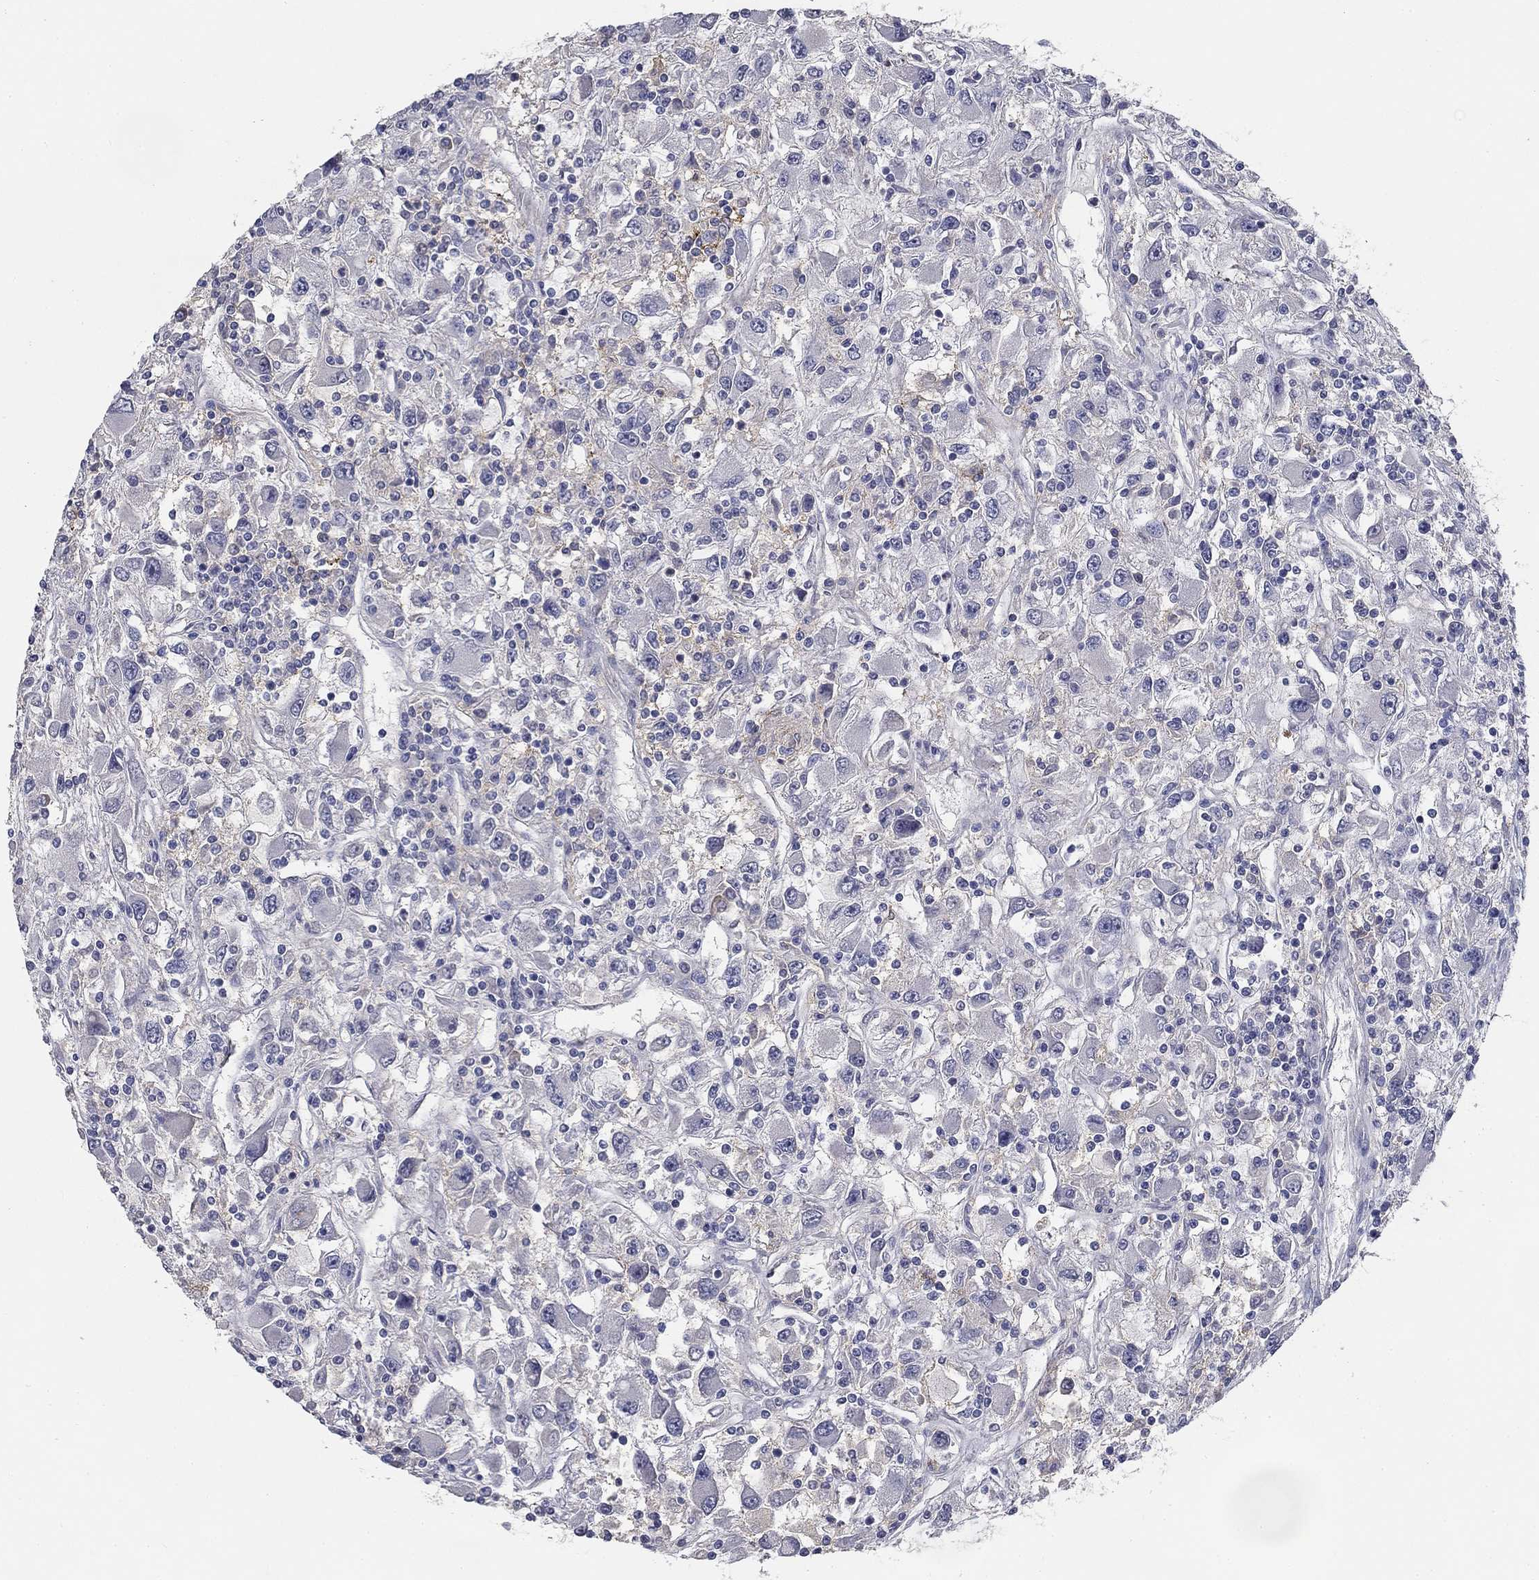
{"staining": {"intensity": "negative", "quantity": "none", "location": "none"}, "tissue": "renal cancer", "cell_type": "Tumor cells", "image_type": "cancer", "snomed": [{"axis": "morphology", "description": "Adenocarcinoma, NOS"}, {"axis": "topography", "description": "Kidney"}], "caption": "Immunohistochemistry photomicrograph of renal cancer stained for a protein (brown), which reveals no staining in tumor cells. (DAB (3,3'-diaminobenzidine) immunohistochemistry, high magnification).", "gene": "CD274", "patient": {"sex": "female", "age": 67}}